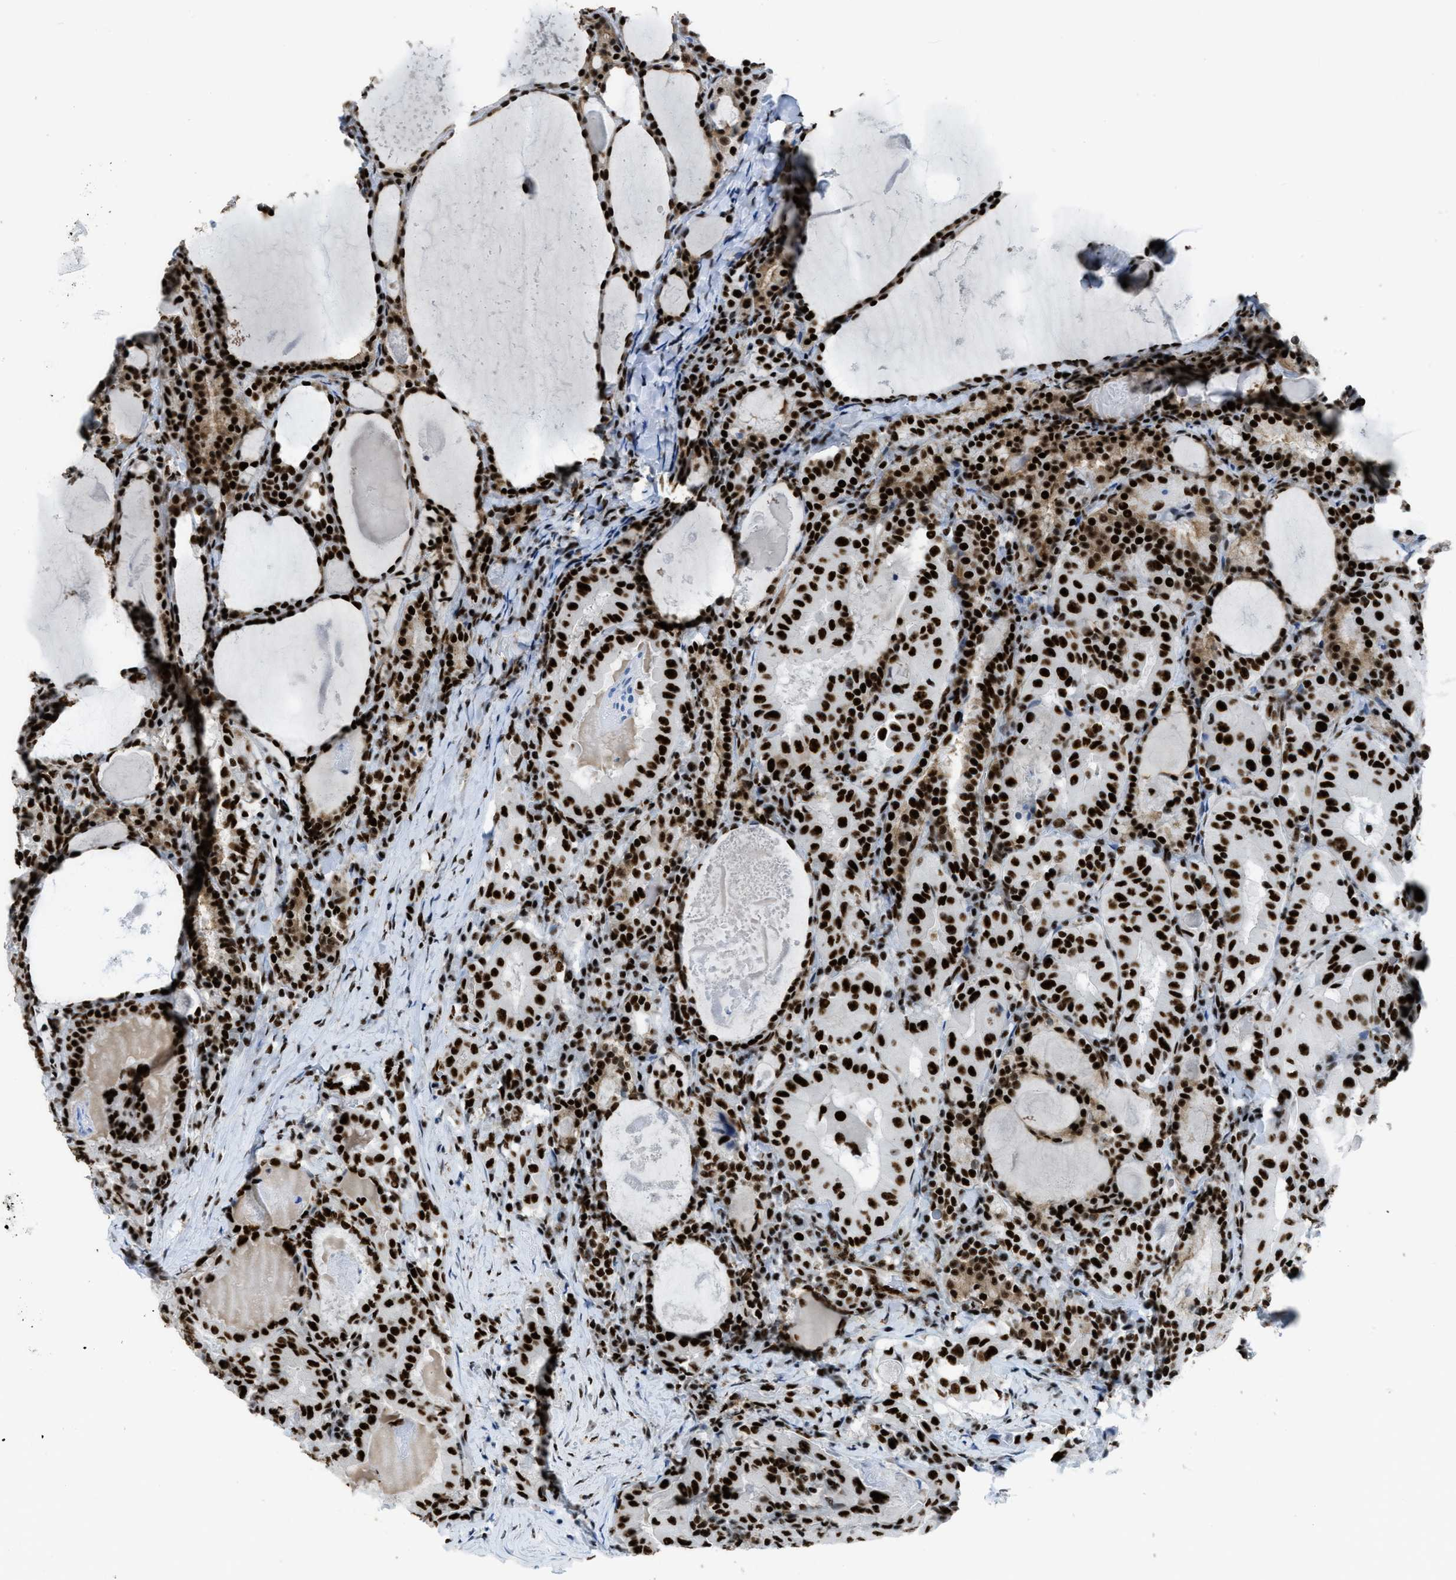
{"staining": {"intensity": "strong", "quantity": ">75%", "location": "nuclear"}, "tissue": "thyroid cancer", "cell_type": "Tumor cells", "image_type": "cancer", "snomed": [{"axis": "morphology", "description": "Papillary adenocarcinoma, NOS"}, {"axis": "topography", "description": "Thyroid gland"}], "caption": "This micrograph demonstrates thyroid cancer (papillary adenocarcinoma) stained with immunohistochemistry (IHC) to label a protein in brown. The nuclear of tumor cells show strong positivity for the protein. Nuclei are counter-stained blue.", "gene": "ZNF207", "patient": {"sex": "female", "age": 42}}